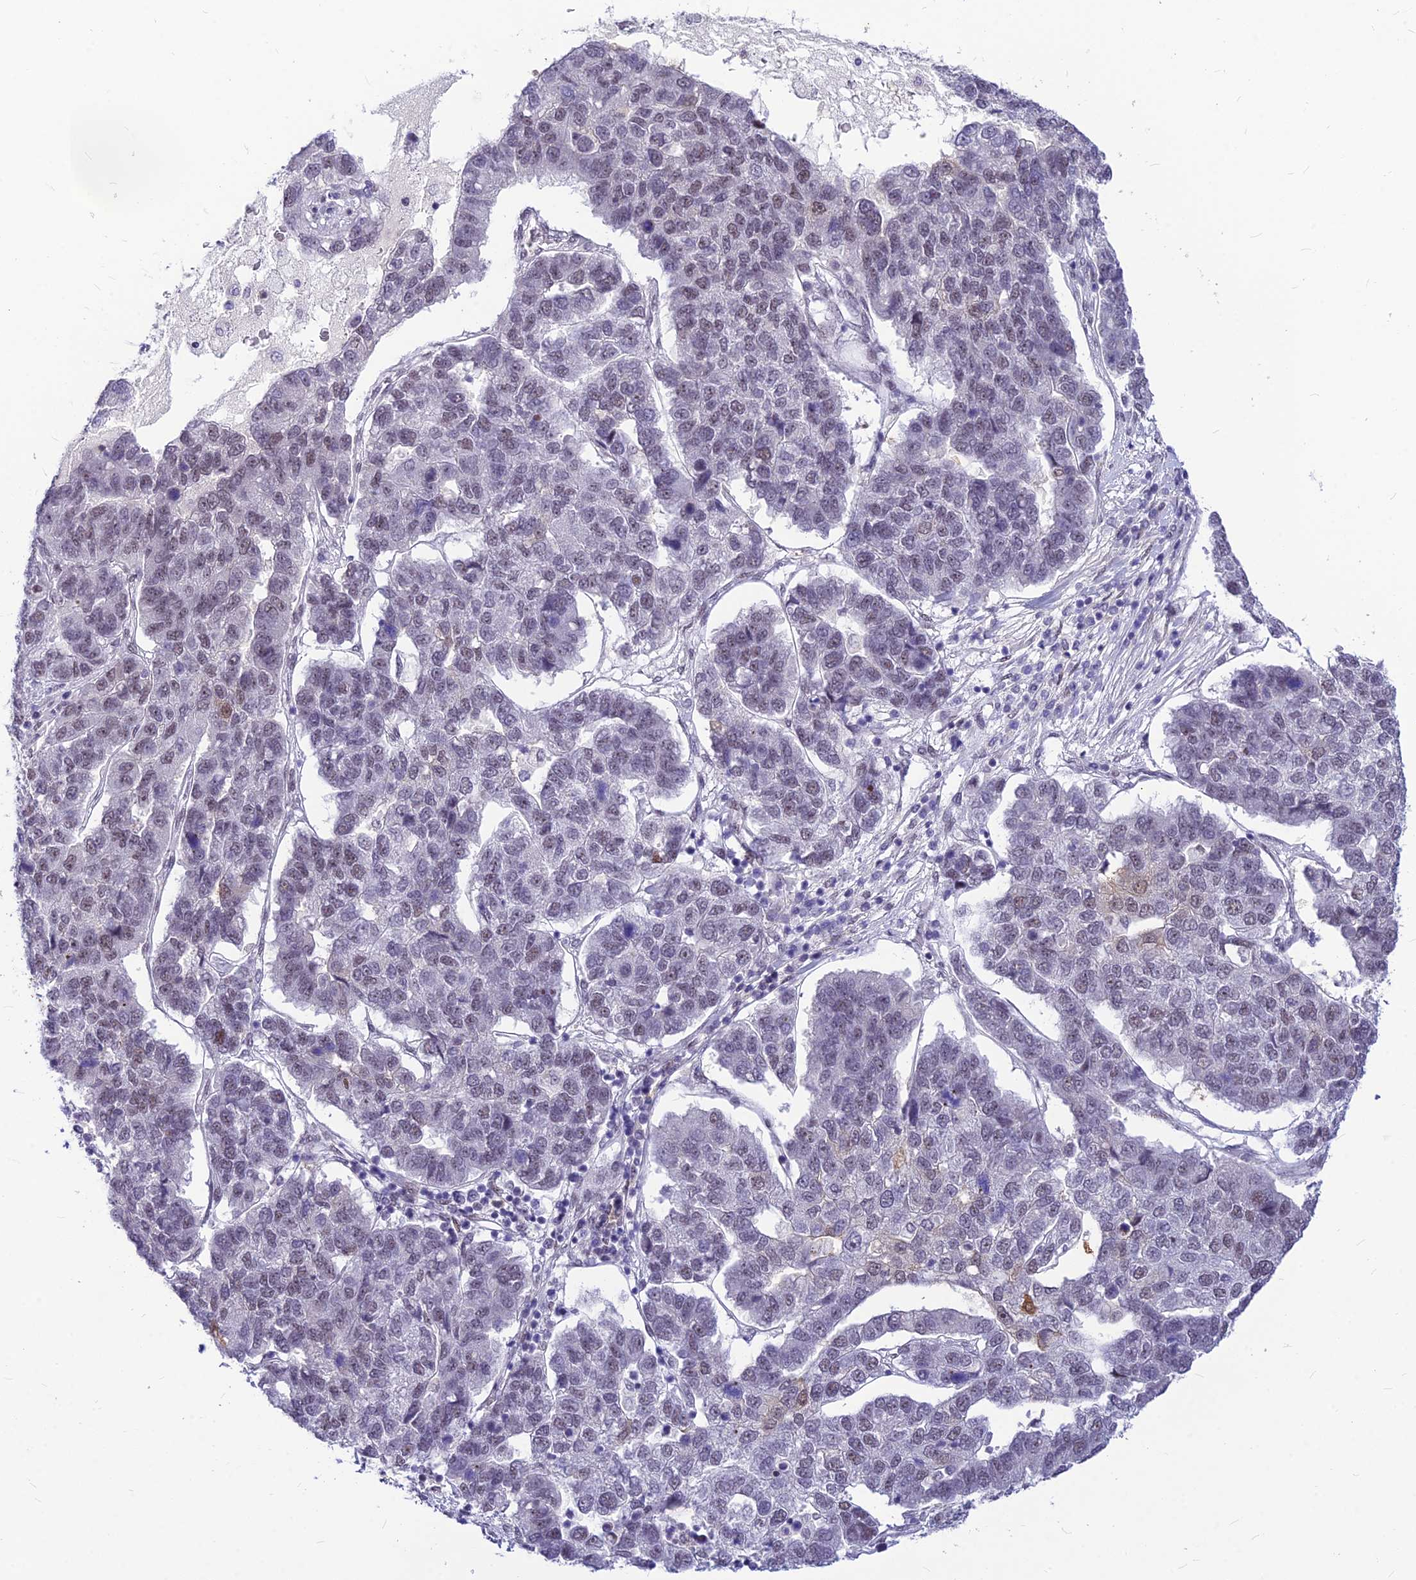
{"staining": {"intensity": "weak", "quantity": "<25%", "location": "nuclear"}, "tissue": "pancreatic cancer", "cell_type": "Tumor cells", "image_type": "cancer", "snomed": [{"axis": "morphology", "description": "Adenocarcinoma, NOS"}, {"axis": "topography", "description": "Pancreas"}], "caption": "The IHC image has no significant expression in tumor cells of pancreatic adenocarcinoma tissue. (DAB (3,3'-diaminobenzidine) IHC visualized using brightfield microscopy, high magnification).", "gene": "KCTD13", "patient": {"sex": "female", "age": 61}}